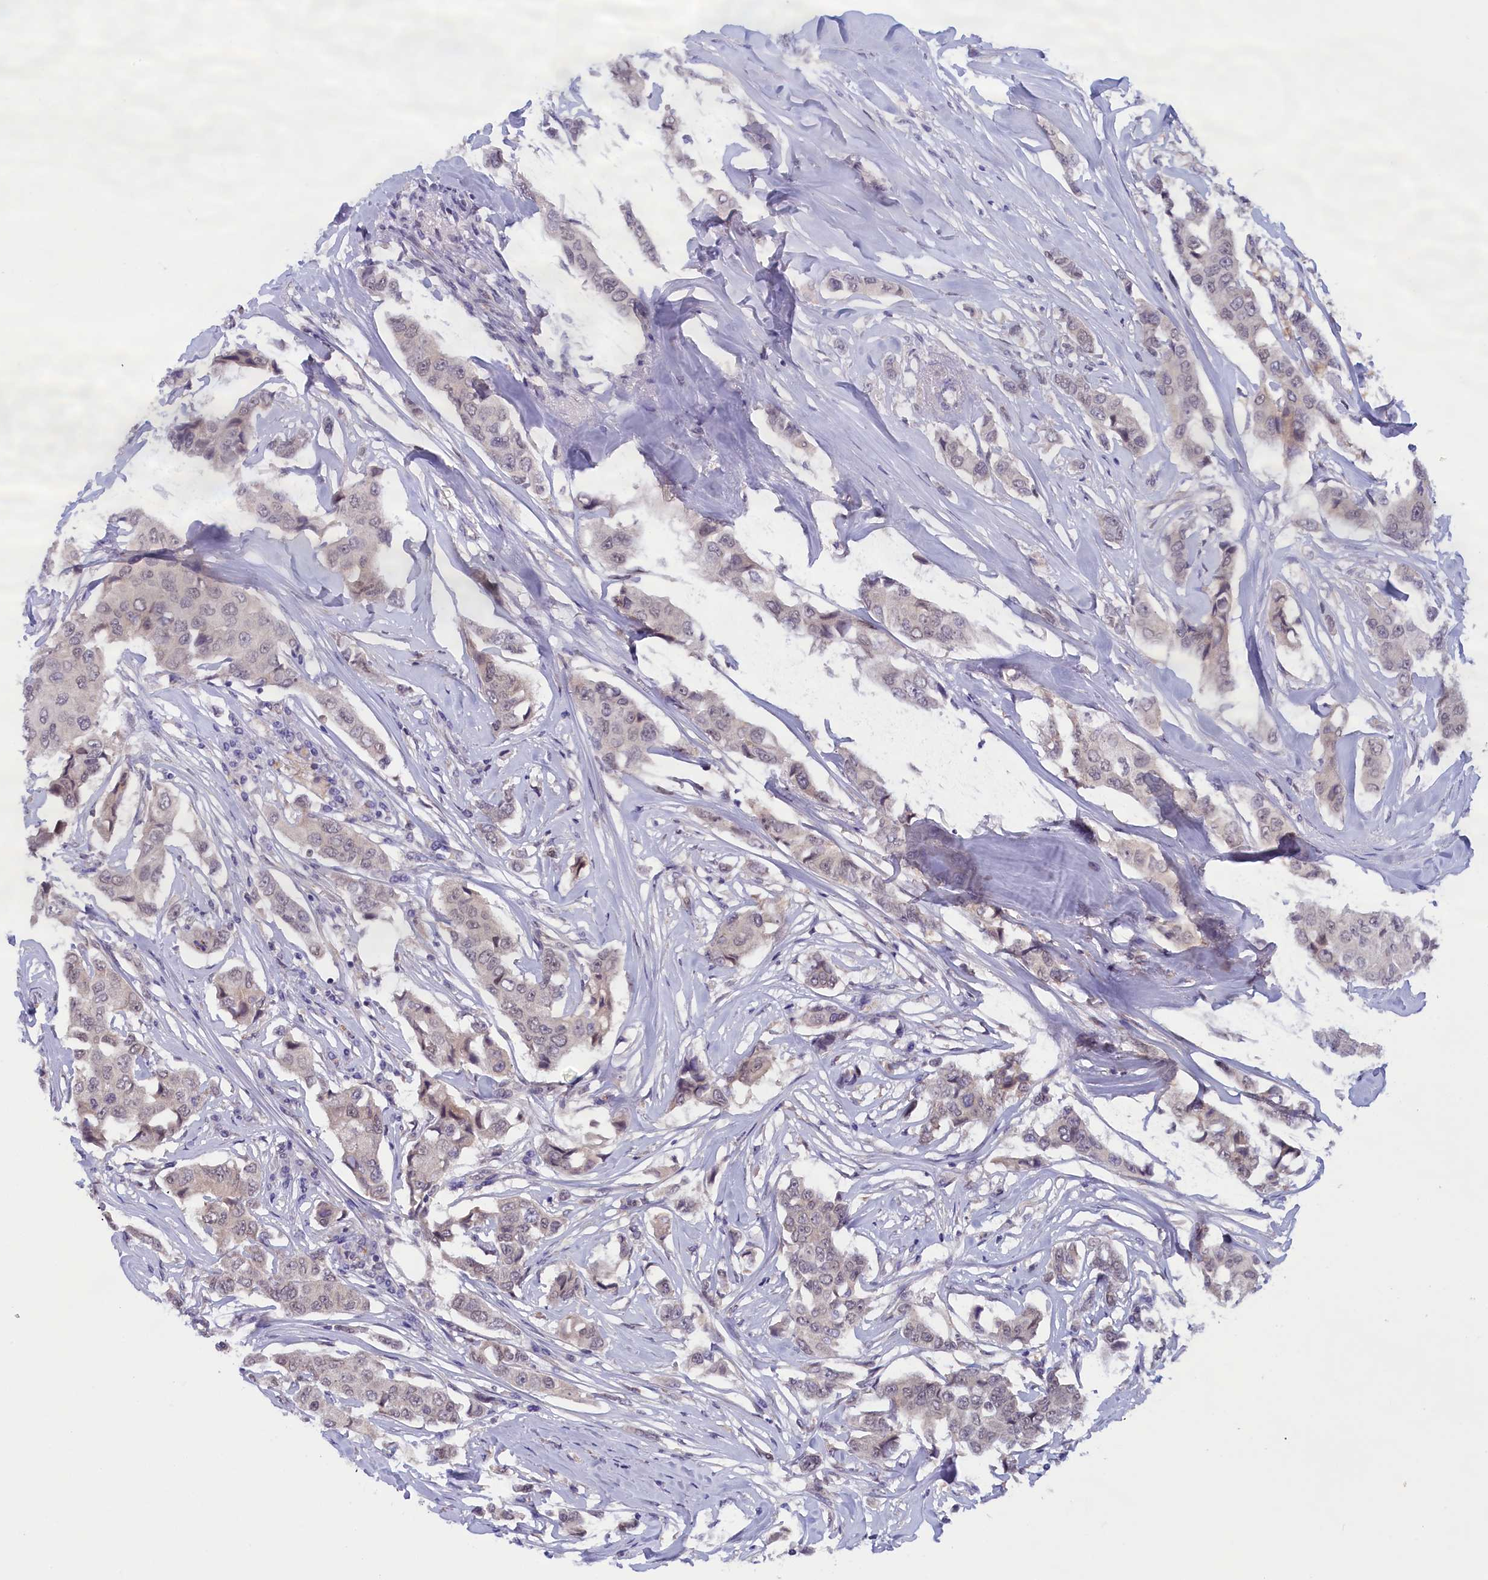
{"staining": {"intensity": "weak", "quantity": "<25%", "location": "nuclear"}, "tissue": "breast cancer", "cell_type": "Tumor cells", "image_type": "cancer", "snomed": [{"axis": "morphology", "description": "Duct carcinoma"}, {"axis": "topography", "description": "Breast"}], "caption": "An IHC micrograph of invasive ductal carcinoma (breast) is shown. There is no staining in tumor cells of invasive ductal carcinoma (breast).", "gene": "IGFALS", "patient": {"sex": "female", "age": 80}}